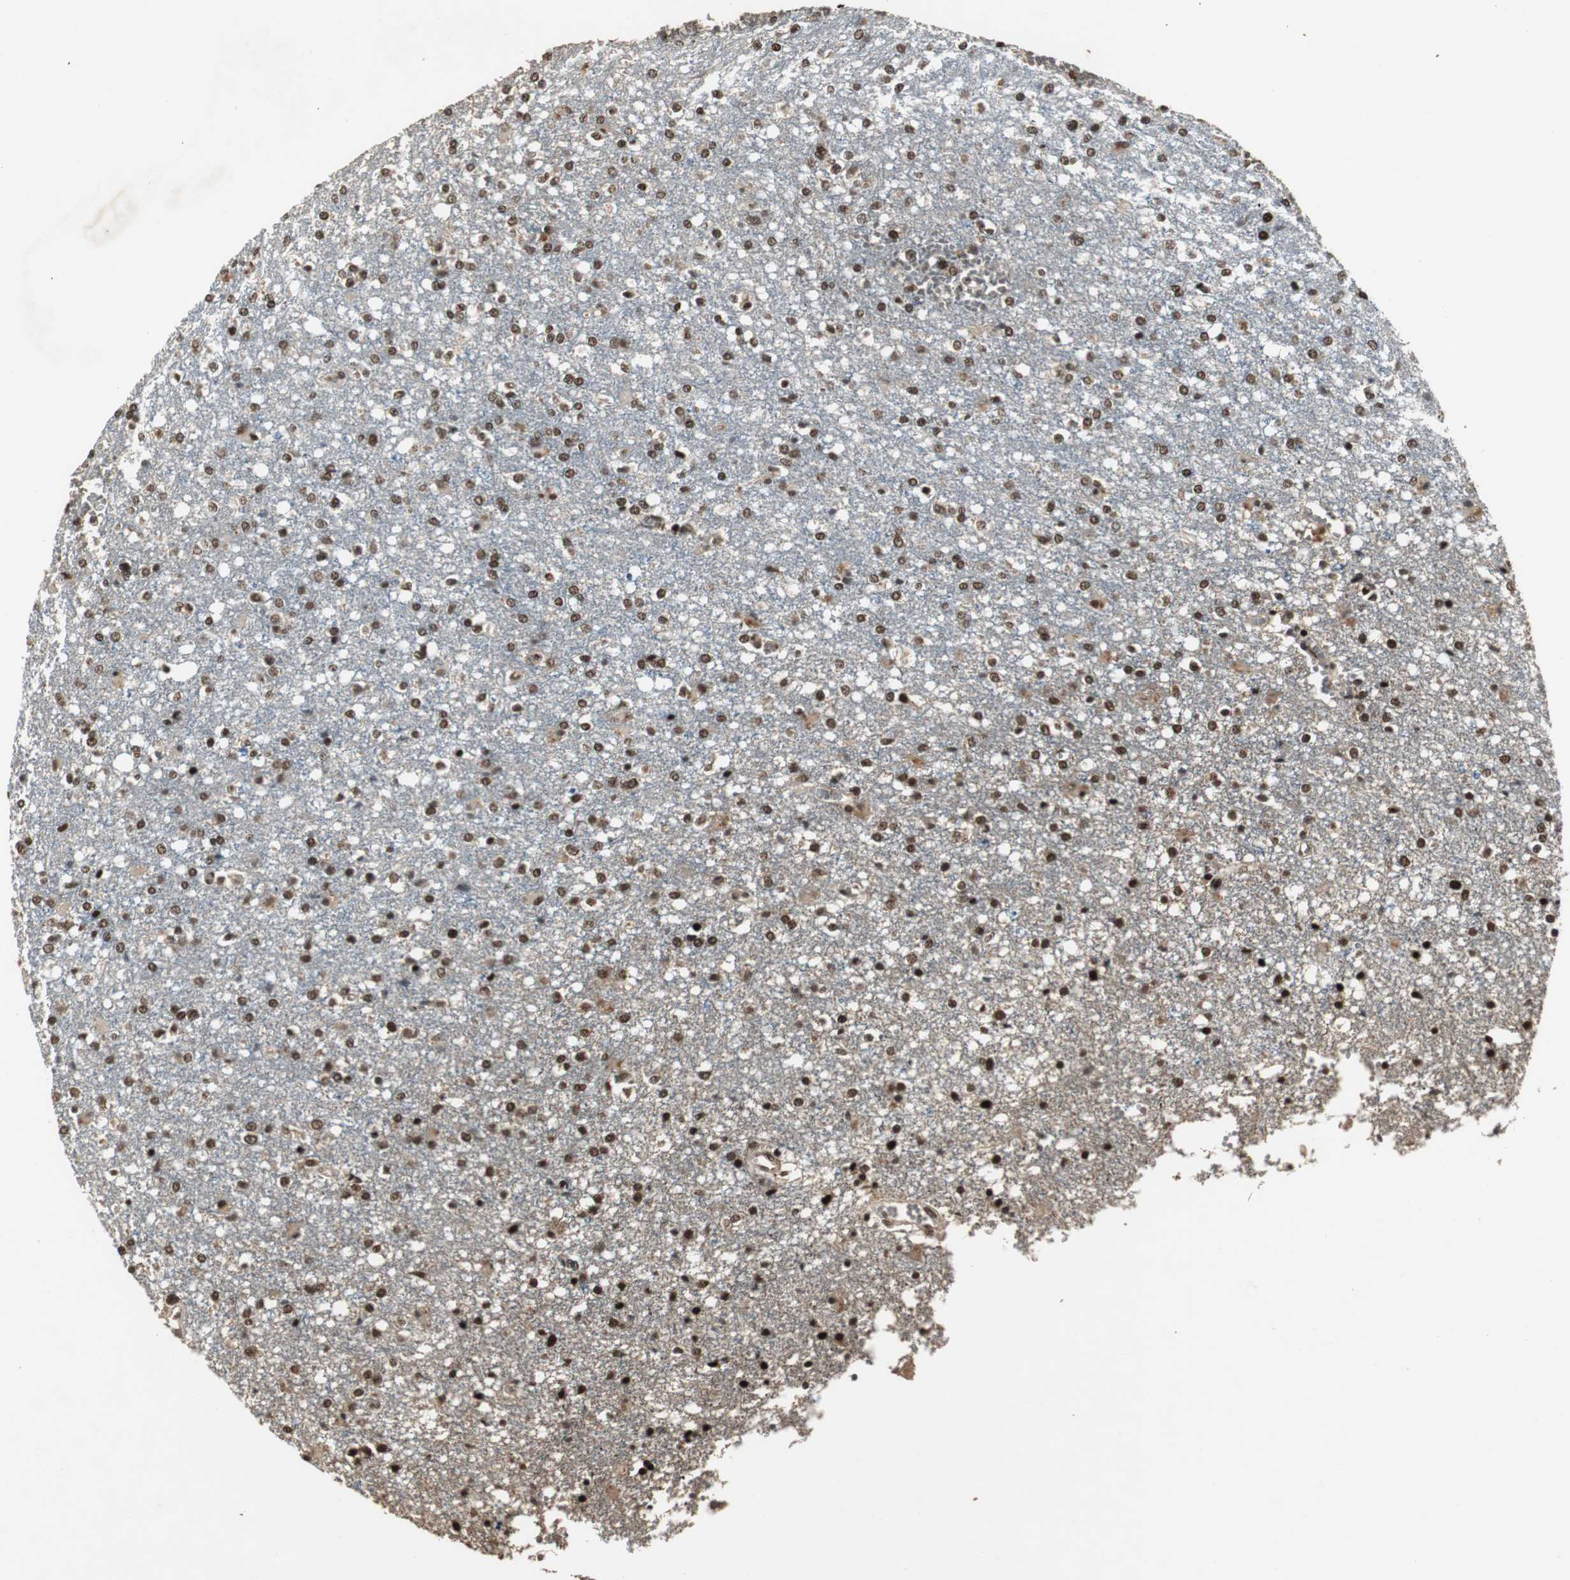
{"staining": {"intensity": "strong", "quantity": ">75%", "location": "nuclear"}, "tissue": "glioma", "cell_type": "Tumor cells", "image_type": "cancer", "snomed": [{"axis": "morphology", "description": "Glioma, malignant, High grade"}, {"axis": "topography", "description": "Cerebral cortex"}], "caption": "About >75% of tumor cells in human high-grade glioma (malignant) show strong nuclear protein staining as visualized by brown immunohistochemical staining.", "gene": "TAF5", "patient": {"sex": "male", "age": 76}}